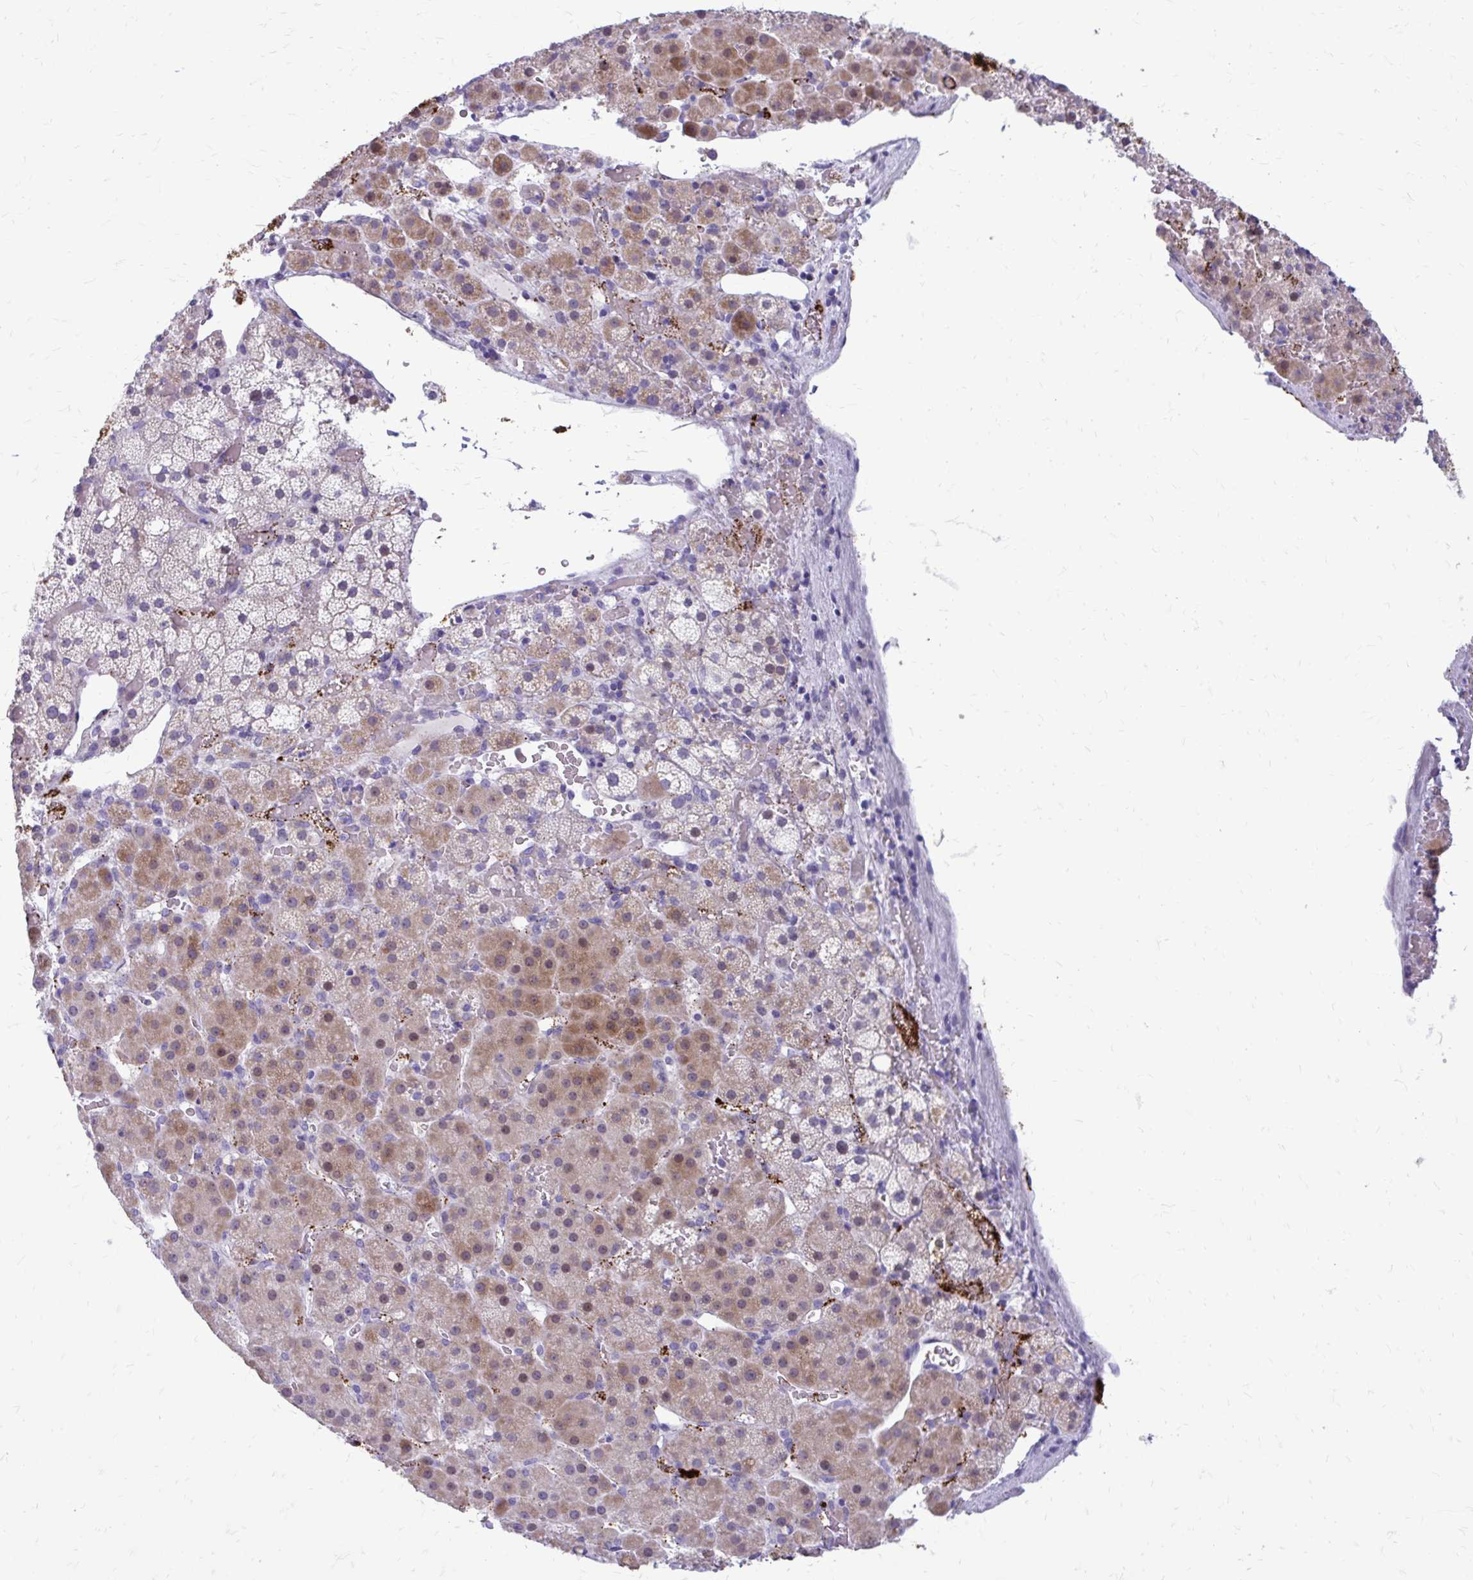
{"staining": {"intensity": "moderate", "quantity": "<25%", "location": "cytoplasmic/membranous,nuclear"}, "tissue": "adrenal gland", "cell_type": "Glandular cells", "image_type": "normal", "snomed": [{"axis": "morphology", "description": "Normal tissue, NOS"}, {"axis": "topography", "description": "Adrenal gland"}], "caption": "IHC (DAB (3,3'-diaminobenzidine)) staining of benign adrenal gland displays moderate cytoplasmic/membranous,nuclear protein staining in about <25% of glandular cells.", "gene": "LCN15", "patient": {"sex": "male", "age": 53}}